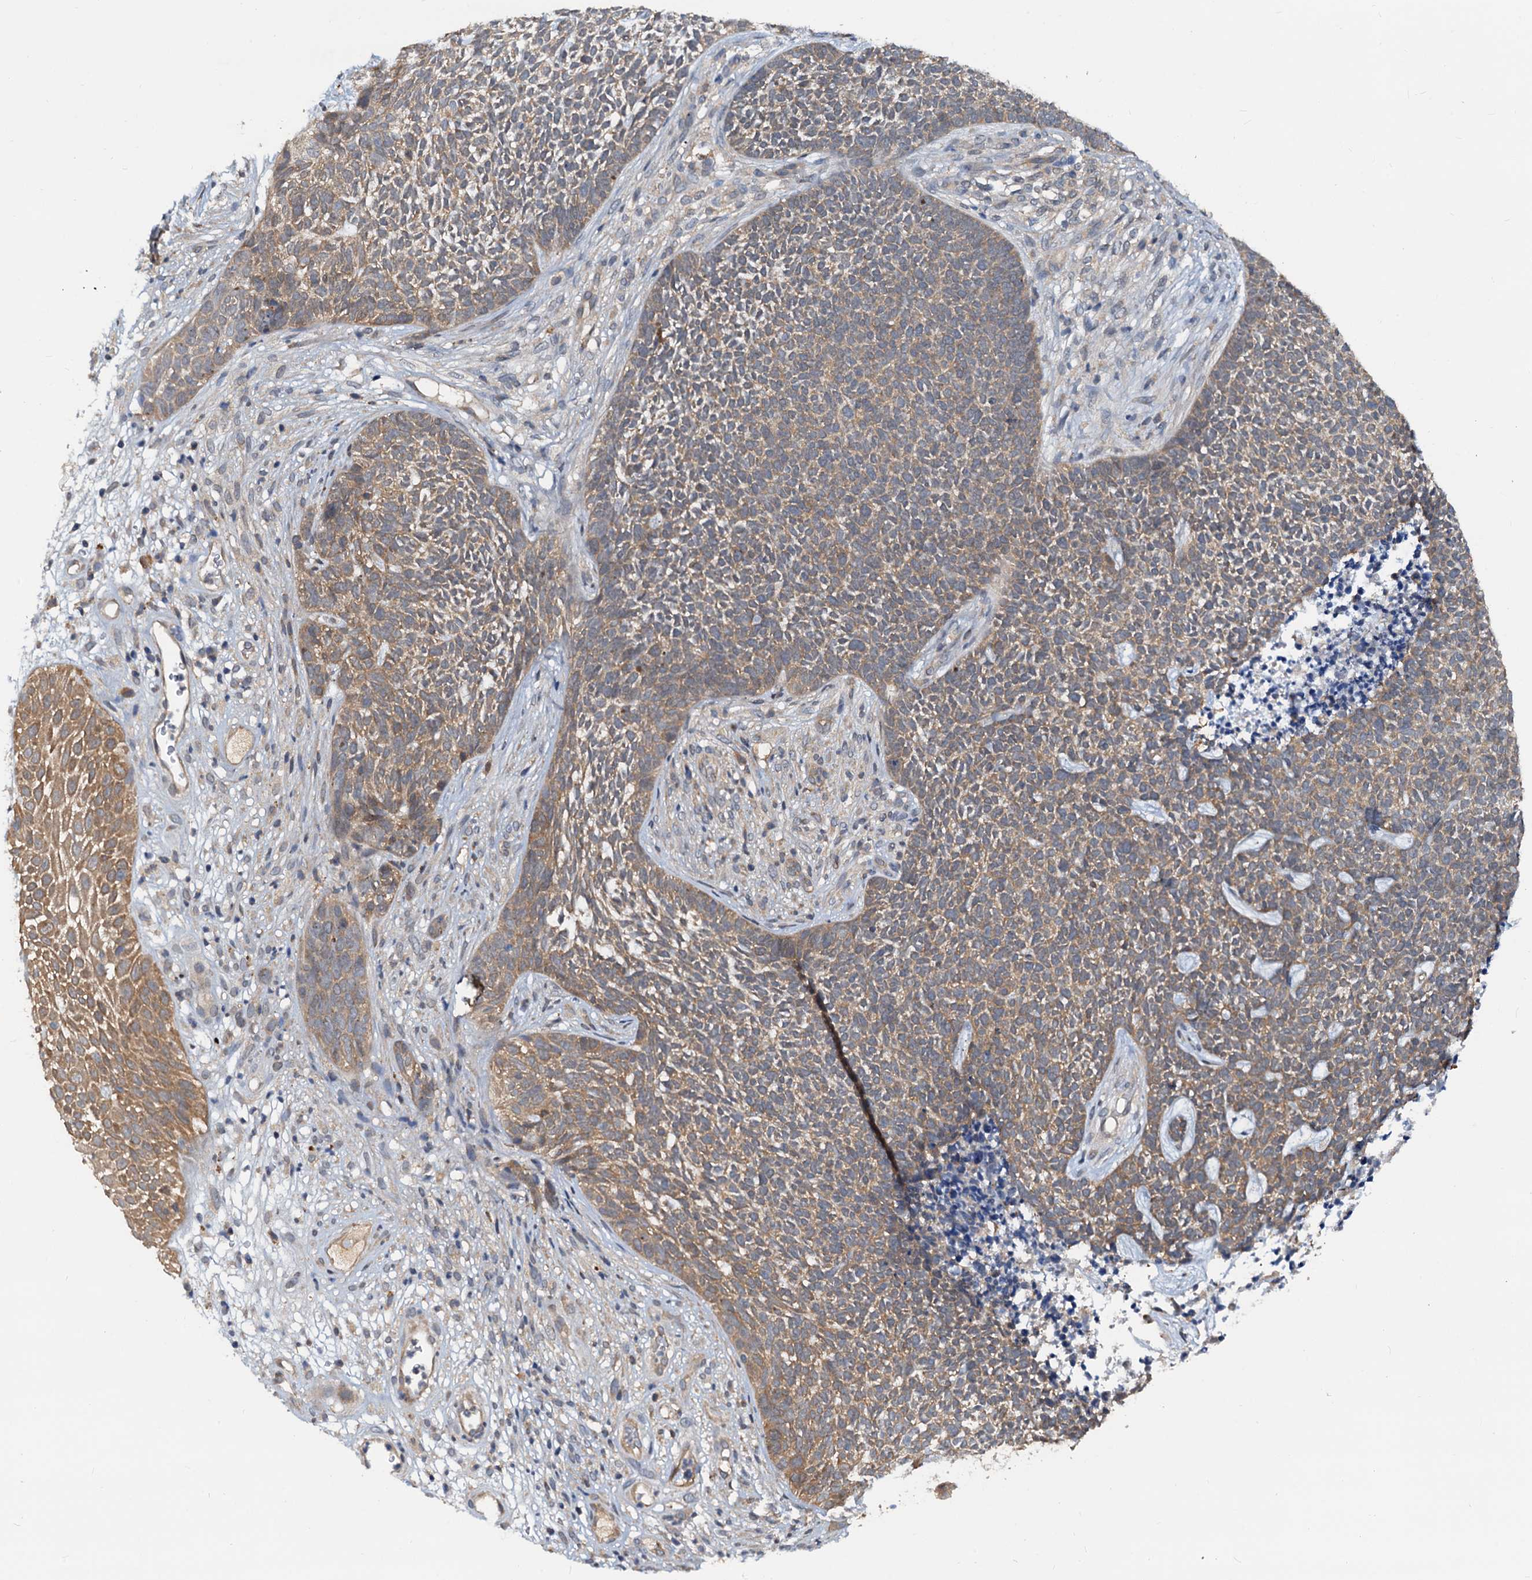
{"staining": {"intensity": "moderate", "quantity": ">75%", "location": "cytoplasmic/membranous"}, "tissue": "skin cancer", "cell_type": "Tumor cells", "image_type": "cancer", "snomed": [{"axis": "morphology", "description": "Basal cell carcinoma"}, {"axis": "topography", "description": "Skin"}], "caption": "IHC of human skin cancer (basal cell carcinoma) demonstrates medium levels of moderate cytoplasmic/membranous staining in approximately >75% of tumor cells.", "gene": "PTGES3", "patient": {"sex": "female", "age": 84}}